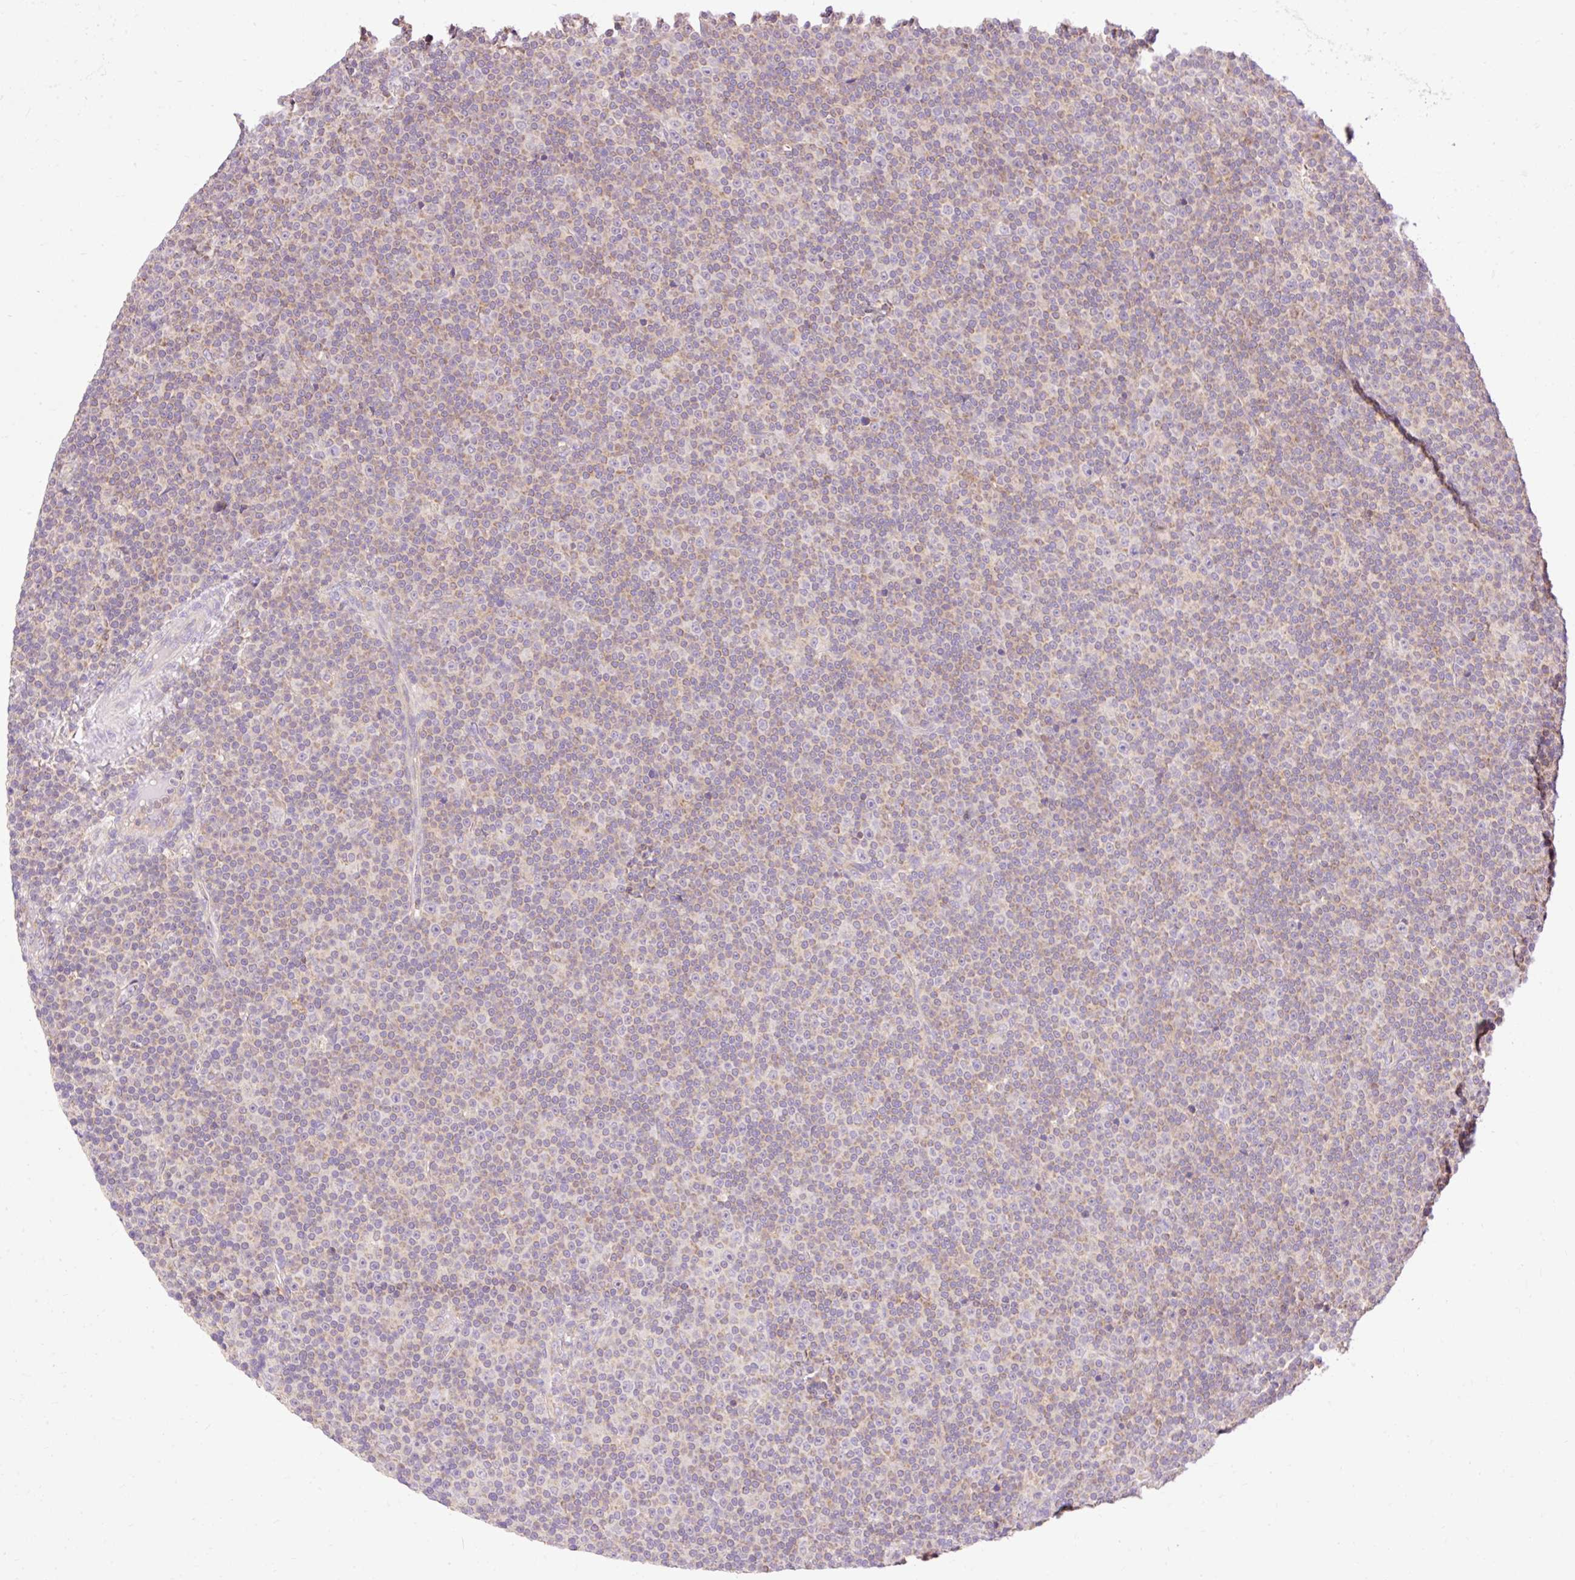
{"staining": {"intensity": "weak", "quantity": "25%-75%", "location": "cytoplasmic/membranous"}, "tissue": "lymphoma", "cell_type": "Tumor cells", "image_type": "cancer", "snomed": [{"axis": "morphology", "description": "Malignant lymphoma, non-Hodgkin's type, Low grade"}, {"axis": "topography", "description": "Lymph node"}], "caption": "This is an image of immunohistochemistry (IHC) staining of low-grade malignant lymphoma, non-Hodgkin's type, which shows weak staining in the cytoplasmic/membranous of tumor cells.", "gene": "IMMT", "patient": {"sex": "female", "age": 67}}